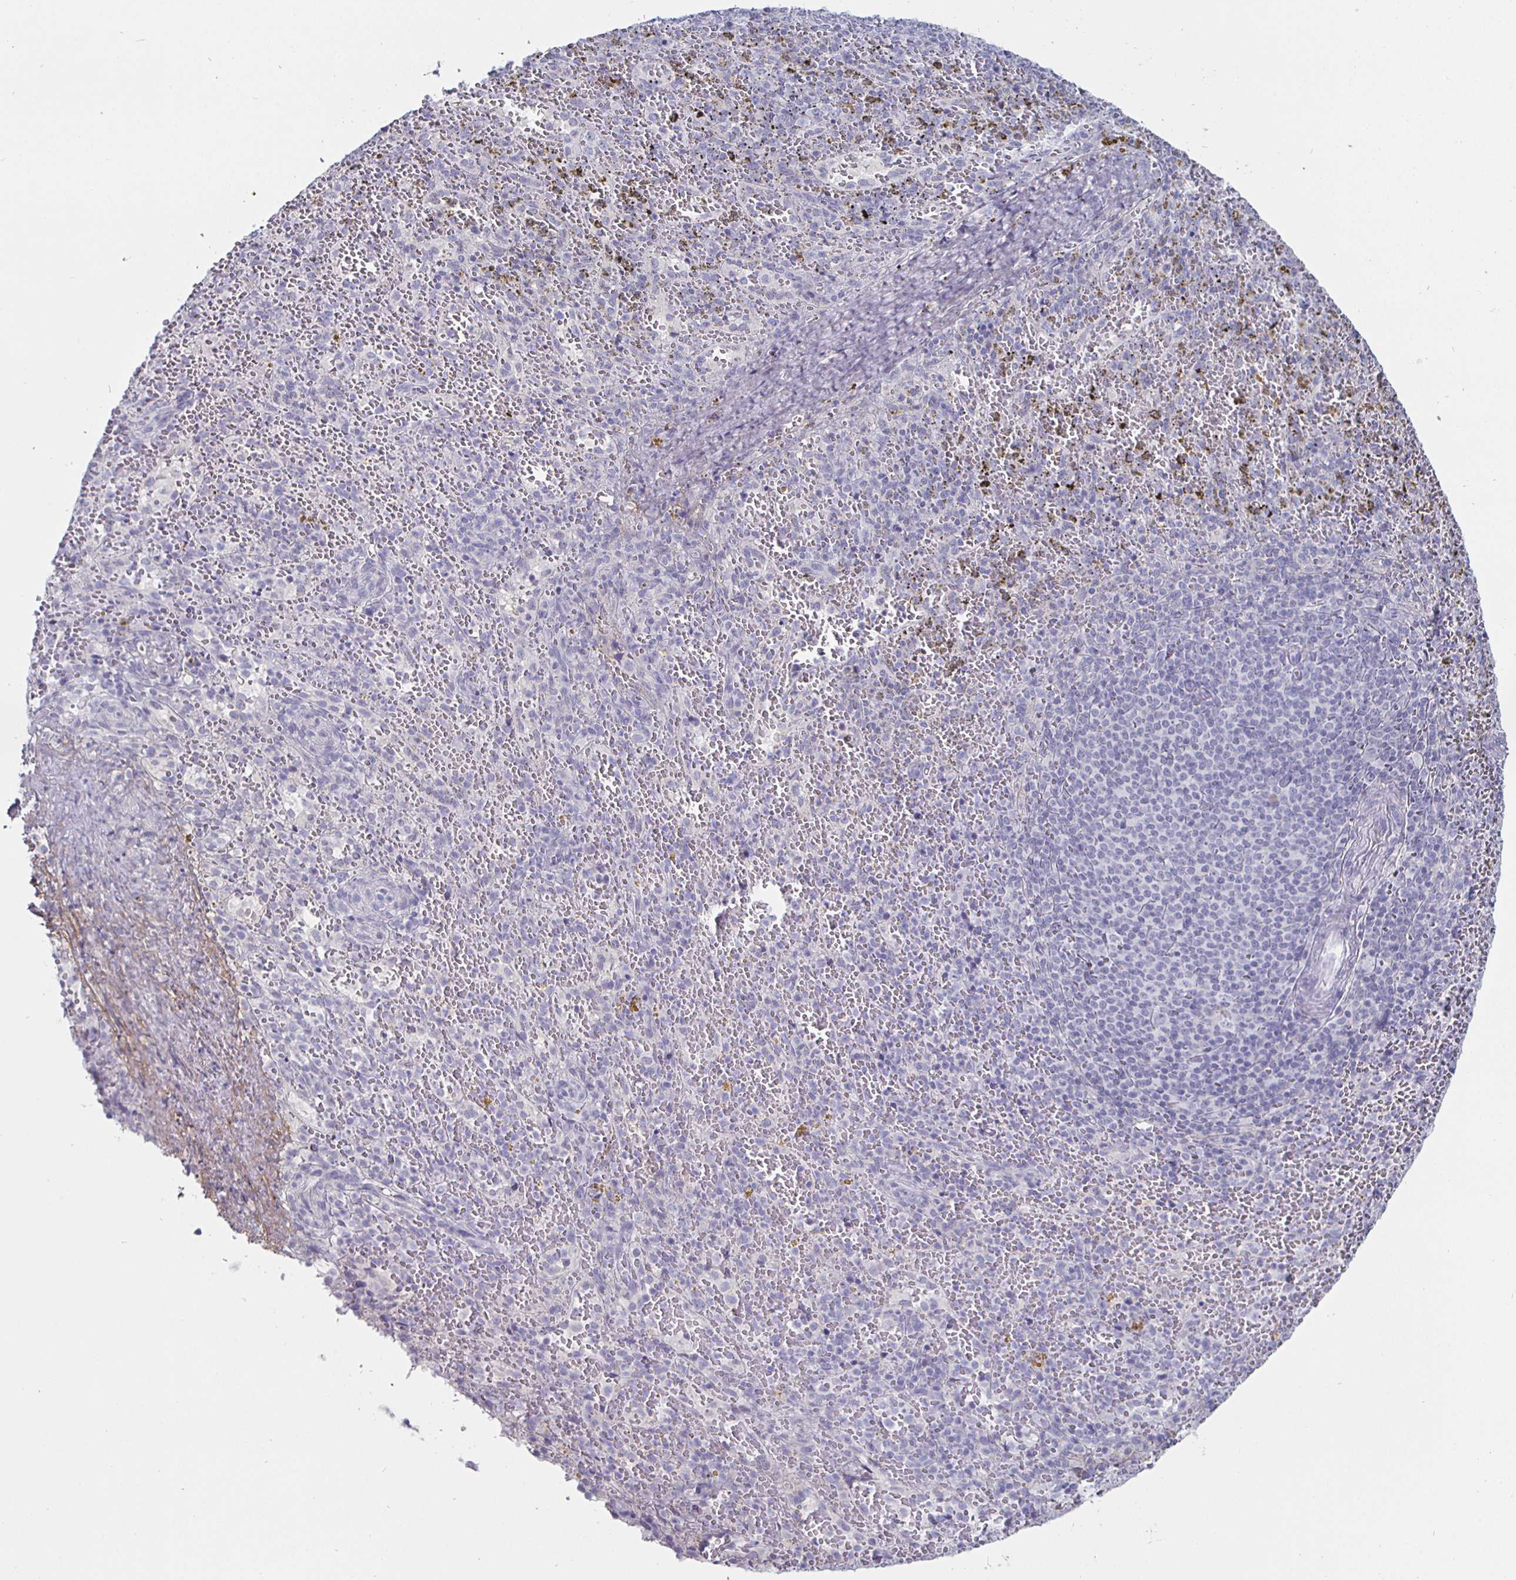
{"staining": {"intensity": "negative", "quantity": "none", "location": "none"}, "tissue": "spleen", "cell_type": "Cells in red pulp", "image_type": "normal", "snomed": [{"axis": "morphology", "description": "Normal tissue, NOS"}, {"axis": "topography", "description": "Spleen"}], "caption": "DAB (3,3'-diaminobenzidine) immunohistochemical staining of benign spleen reveals no significant positivity in cells in red pulp.", "gene": "ENPP1", "patient": {"sex": "female", "age": 50}}